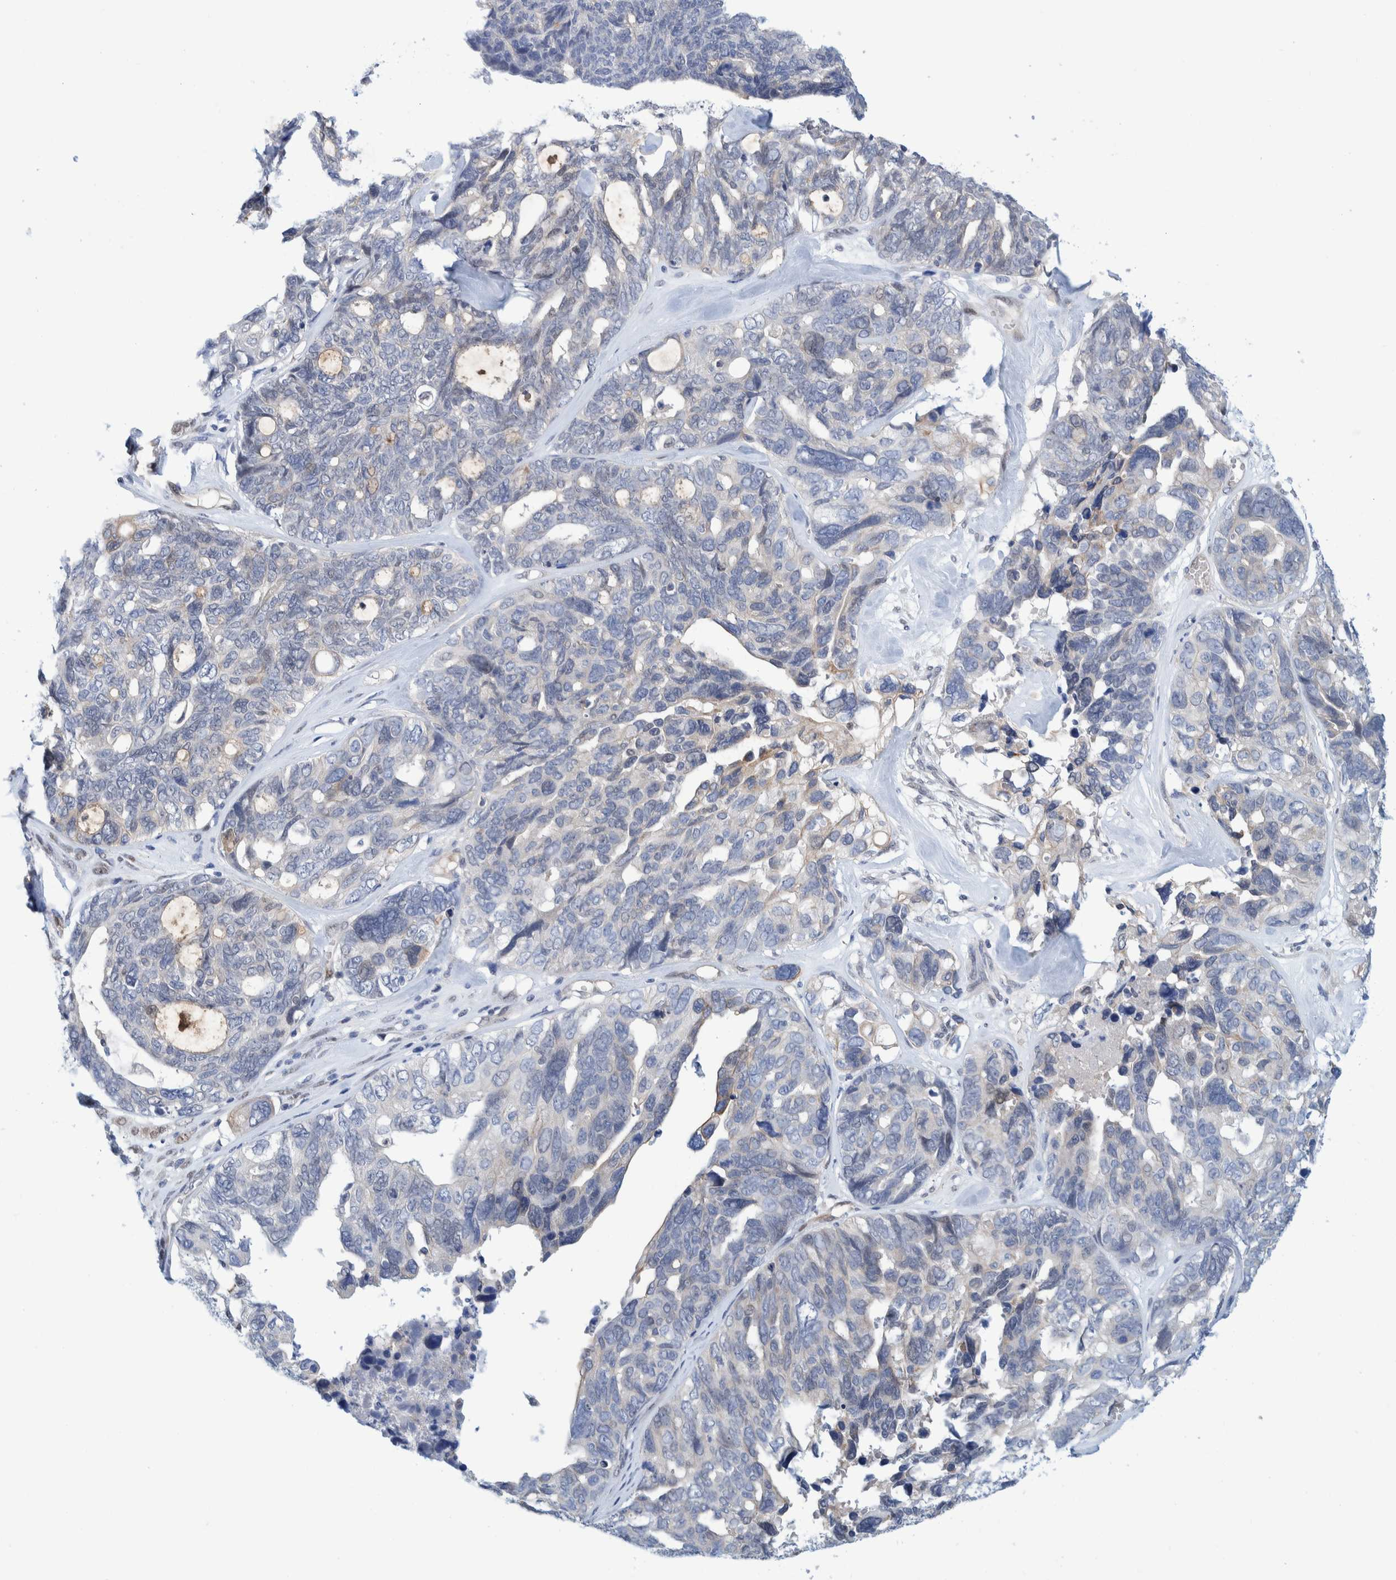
{"staining": {"intensity": "weak", "quantity": "<25%", "location": "cytoplasmic/membranous"}, "tissue": "ovarian cancer", "cell_type": "Tumor cells", "image_type": "cancer", "snomed": [{"axis": "morphology", "description": "Cystadenocarcinoma, serous, NOS"}, {"axis": "topography", "description": "Ovary"}], "caption": "High magnification brightfield microscopy of serous cystadenocarcinoma (ovarian) stained with DAB (3,3'-diaminobenzidine) (brown) and counterstained with hematoxylin (blue): tumor cells show no significant staining.", "gene": "PFAS", "patient": {"sex": "female", "age": 79}}